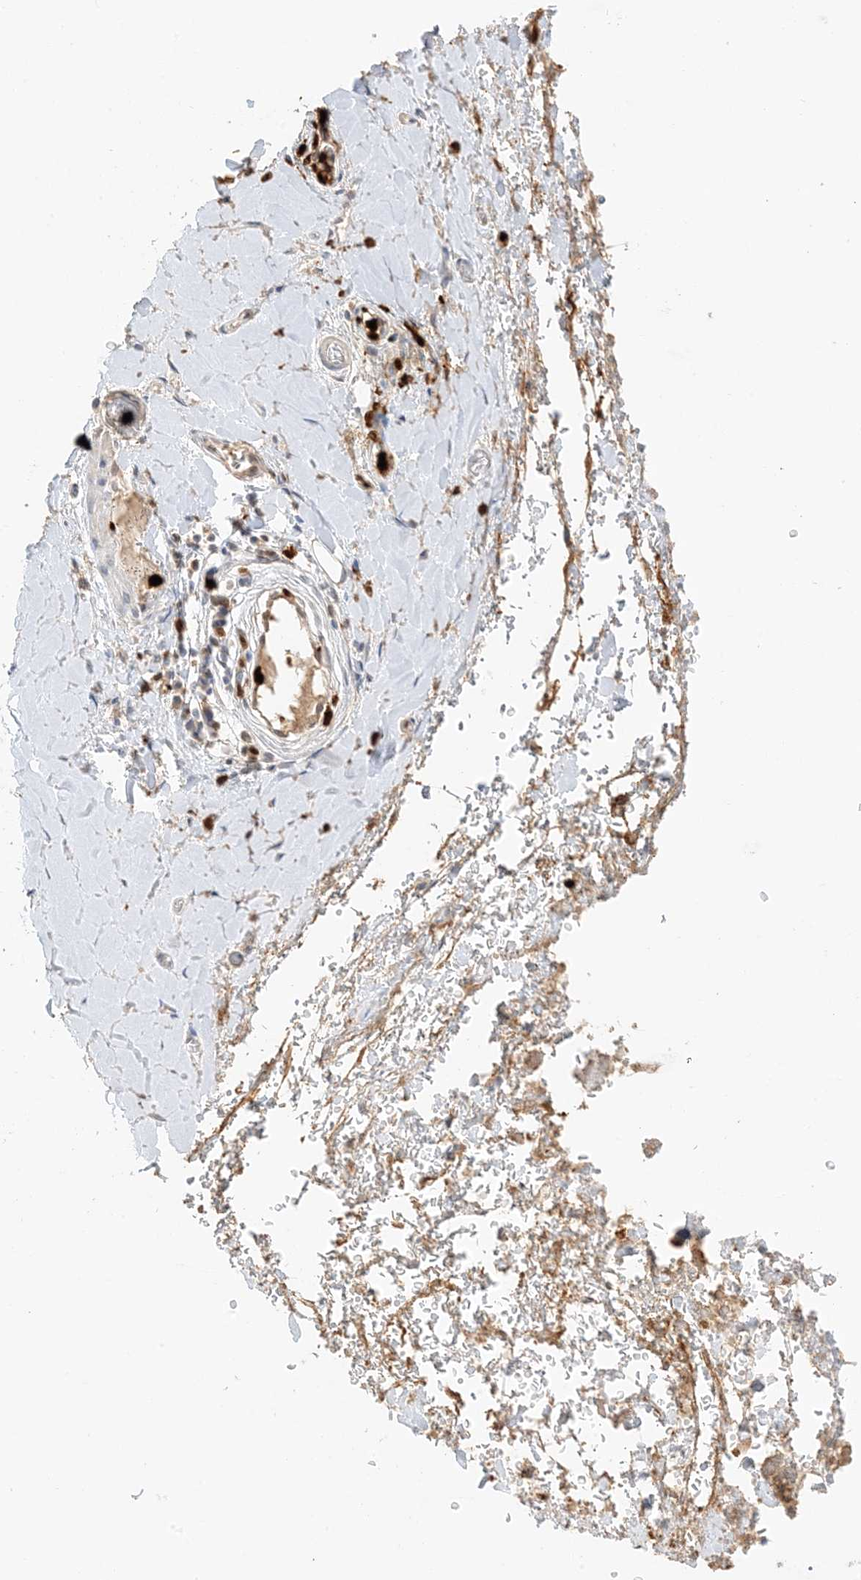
{"staining": {"intensity": "negative", "quantity": "none", "location": "none"}, "tissue": "soft tissue", "cell_type": "Fibroblasts", "image_type": "normal", "snomed": [{"axis": "morphology", "description": "Normal tissue, NOS"}, {"axis": "morphology", "description": "Adenocarcinoma, NOS"}, {"axis": "topography", "description": "Stomach, upper"}, {"axis": "topography", "description": "Peripheral nerve tissue"}], "caption": "Unremarkable soft tissue was stained to show a protein in brown. There is no significant expression in fibroblasts.", "gene": "GCA", "patient": {"sex": "male", "age": 62}}